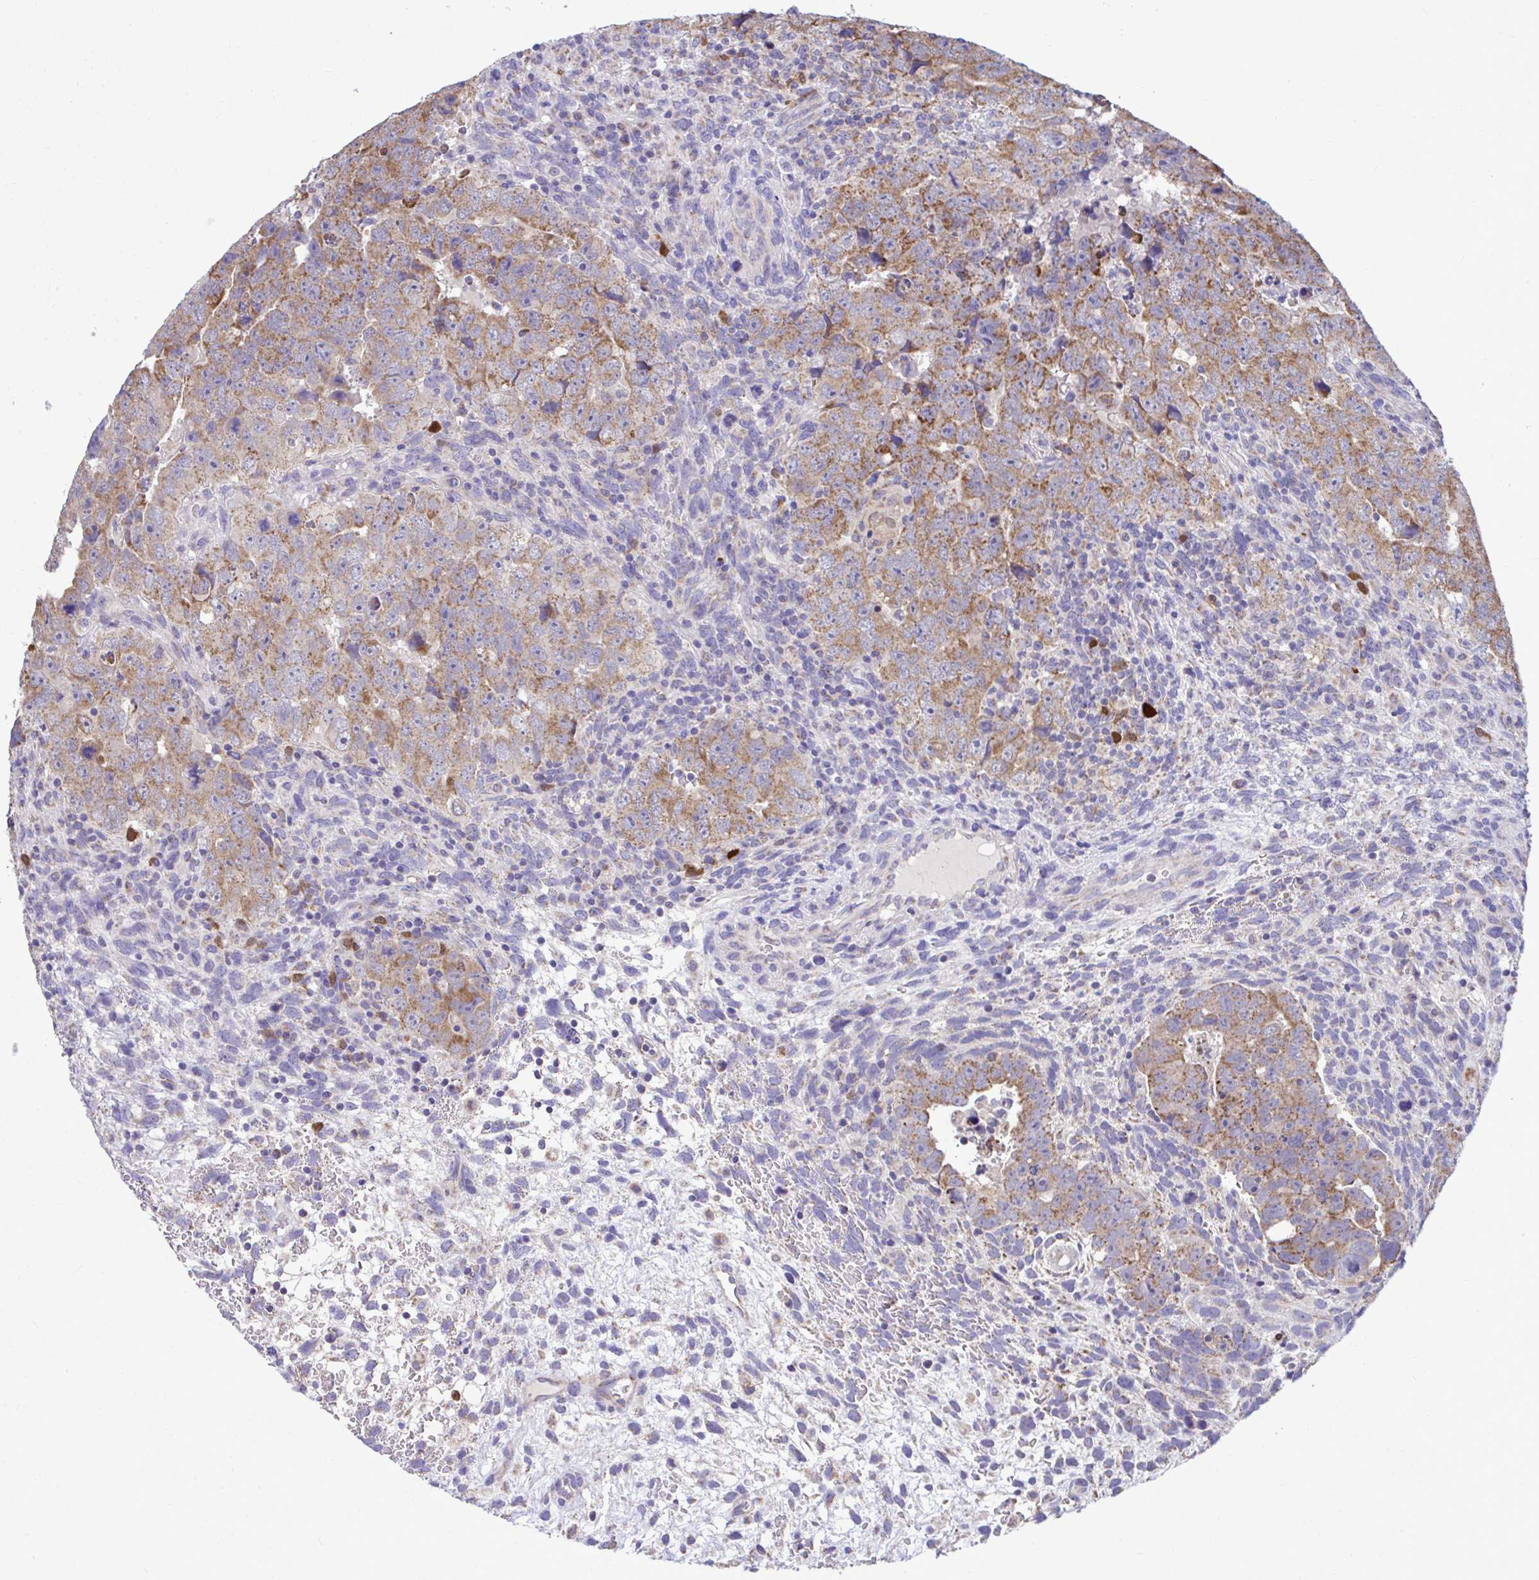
{"staining": {"intensity": "moderate", "quantity": ">75%", "location": "cytoplasmic/membranous"}, "tissue": "testis cancer", "cell_type": "Tumor cells", "image_type": "cancer", "snomed": [{"axis": "morphology", "description": "Carcinoma, Embryonal, NOS"}, {"axis": "topography", "description": "Testis"}], "caption": "Tumor cells exhibit moderate cytoplasmic/membranous expression in about >75% of cells in testis cancer (embryonal carcinoma).", "gene": "SARS2", "patient": {"sex": "male", "age": 24}}